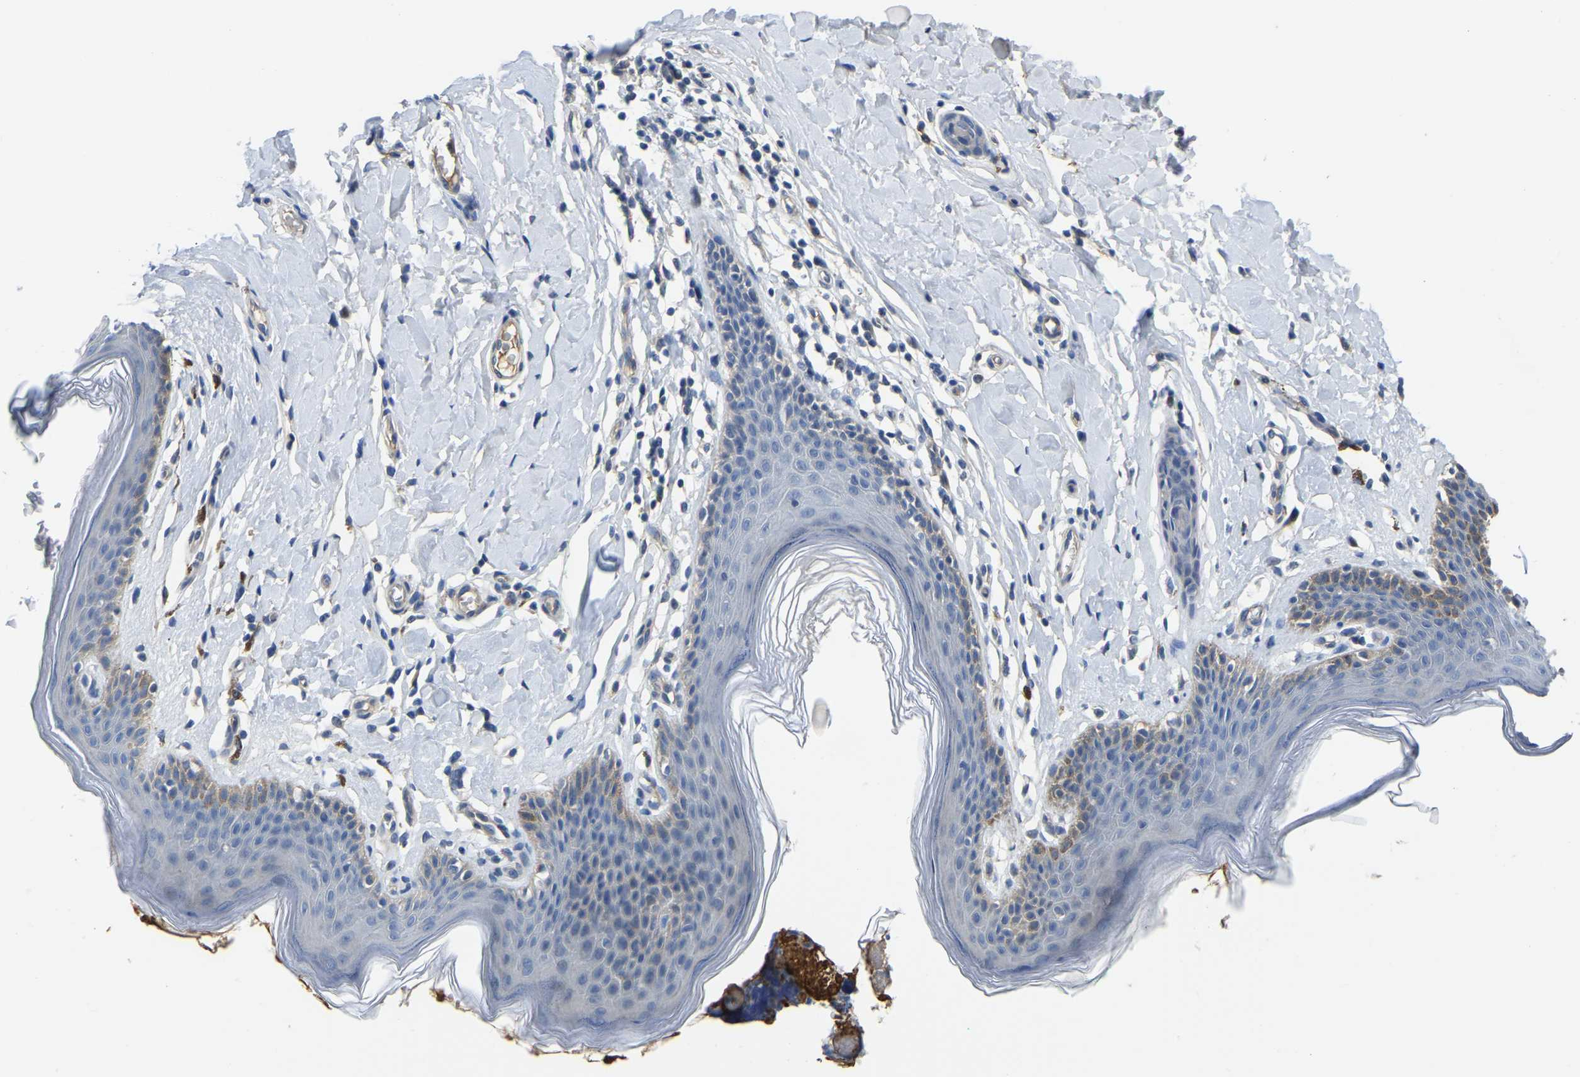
{"staining": {"intensity": "moderate", "quantity": "<25%", "location": "cytoplasmic/membranous"}, "tissue": "skin", "cell_type": "Epidermal cells", "image_type": "normal", "snomed": [{"axis": "morphology", "description": "Normal tissue, NOS"}, {"axis": "topography", "description": "Vulva"}], "caption": "The histopathology image displays a brown stain indicating the presence of a protein in the cytoplasmic/membranous of epidermal cells in skin.", "gene": "HIGD2B", "patient": {"sex": "female", "age": 66}}